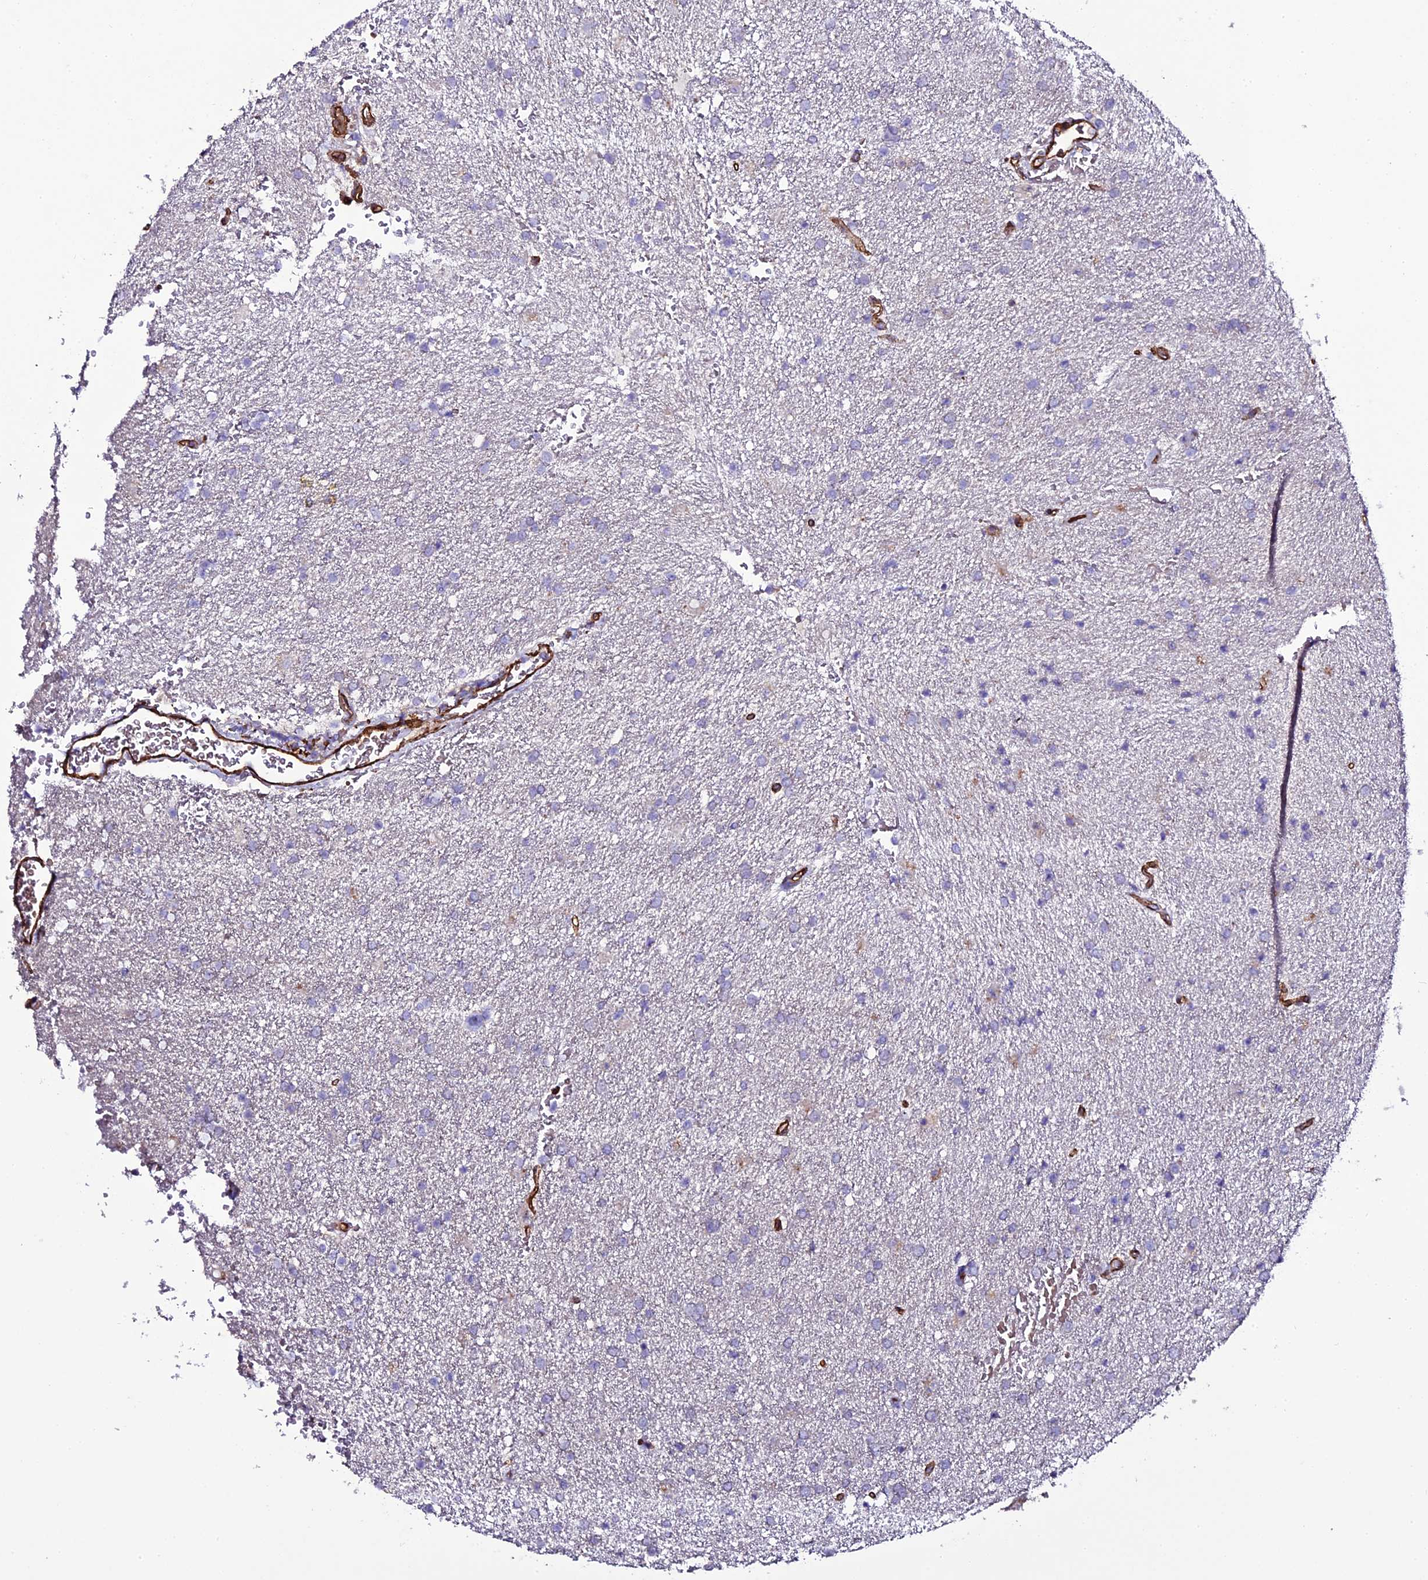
{"staining": {"intensity": "negative", "quantity": "none", "location": "none"}, "tissue": "glioma", "cell_type": "Tumor cells", "image_type": "cancer", "snomed": [{"axis": "morphology", "description": "Glioma, malignant, High grade"}, {"axis": "topography", "description": "Brain"}], "caption": "Histopathology image shows no significant protein expression in tumor cells of glioma.", "gene": "MEX3C", "patient": {"sex": "male", "age": 72}}